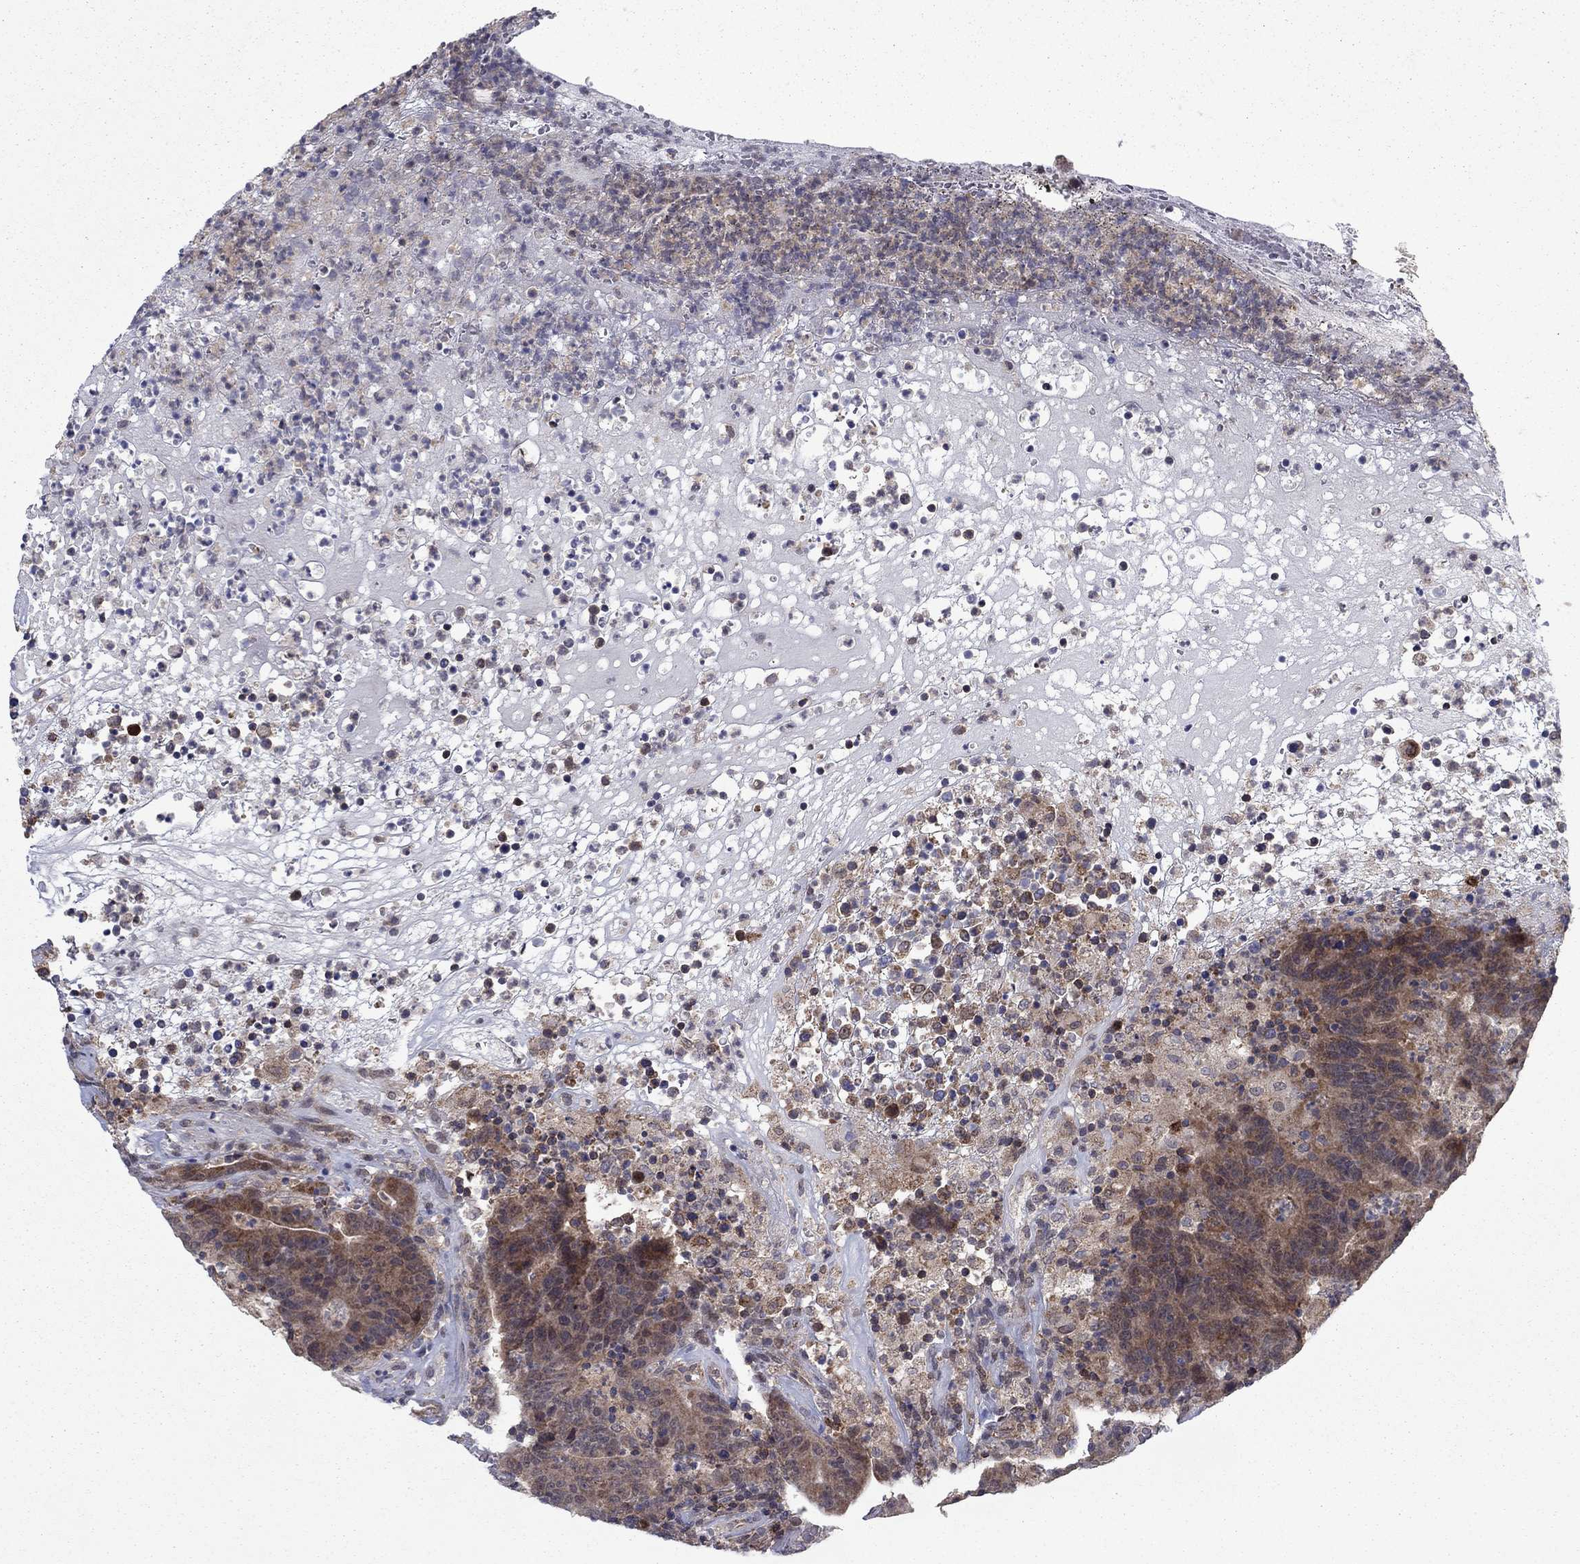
{"staining": {"intensity": "moderate", "quantity": ">75%", "location": "cytoplasmic/membranous"}, "tissue": "colorectal cancer", "cell_type": "Tumor cells", "image_type": "cancer", "snomed": [{"axis": "morphology", "description": "Adenocarcinoma, NOS"}, {"axis": "topography", "description": "Colon"}], "caption": "The immunohistochemical stain highlights moderate cytoplasmic/membranous staining in tumor cells of colorectal adenocarcinoma tissue.", "gene": "GRHPR", "patient": {"sex": "female", "age": 75}}